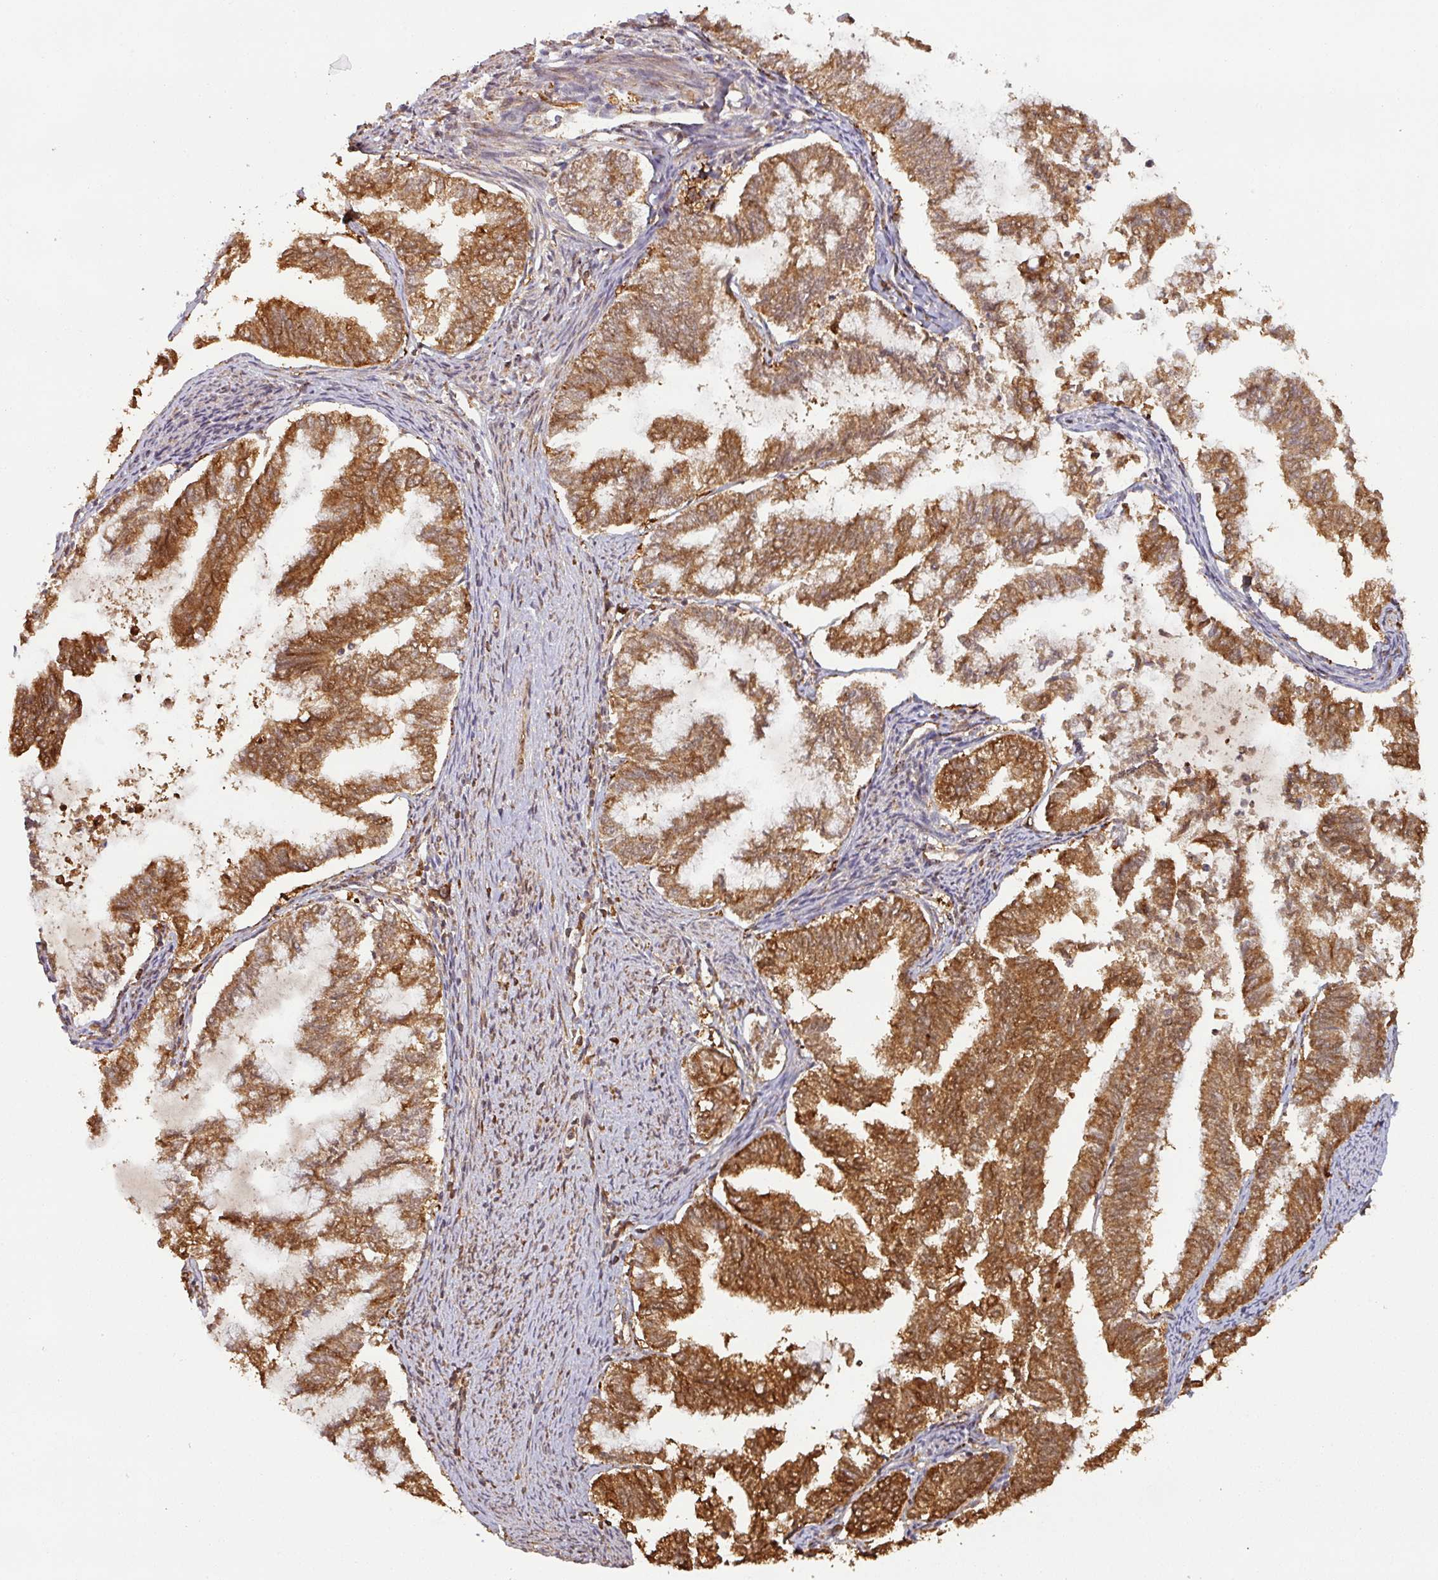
{"staining": {"intensity": "strong", "quantity": ">75%", "location": "cytoplasmic/membranous"}, "tissue": "endometrial cancer", "cell_type": "Tumor cells", "image_type": "cancer", "snomed": [{"axis": "morphology", "description": "Adenocarcinoma, NOS"}, {"axis": "topography", "description": "Endometrium"}], "caption": "A brown stain highlights strong cytoplasmic/membranous staining of a protein in human endometrial adenocarcinoma tumor cells. (Stains: DAB in brown, nuclei in blue, Microscopy: brightfield microscopy at high magnification).", "gene": "ZNF322", "patient": {"sex": "female", "age": 79}}